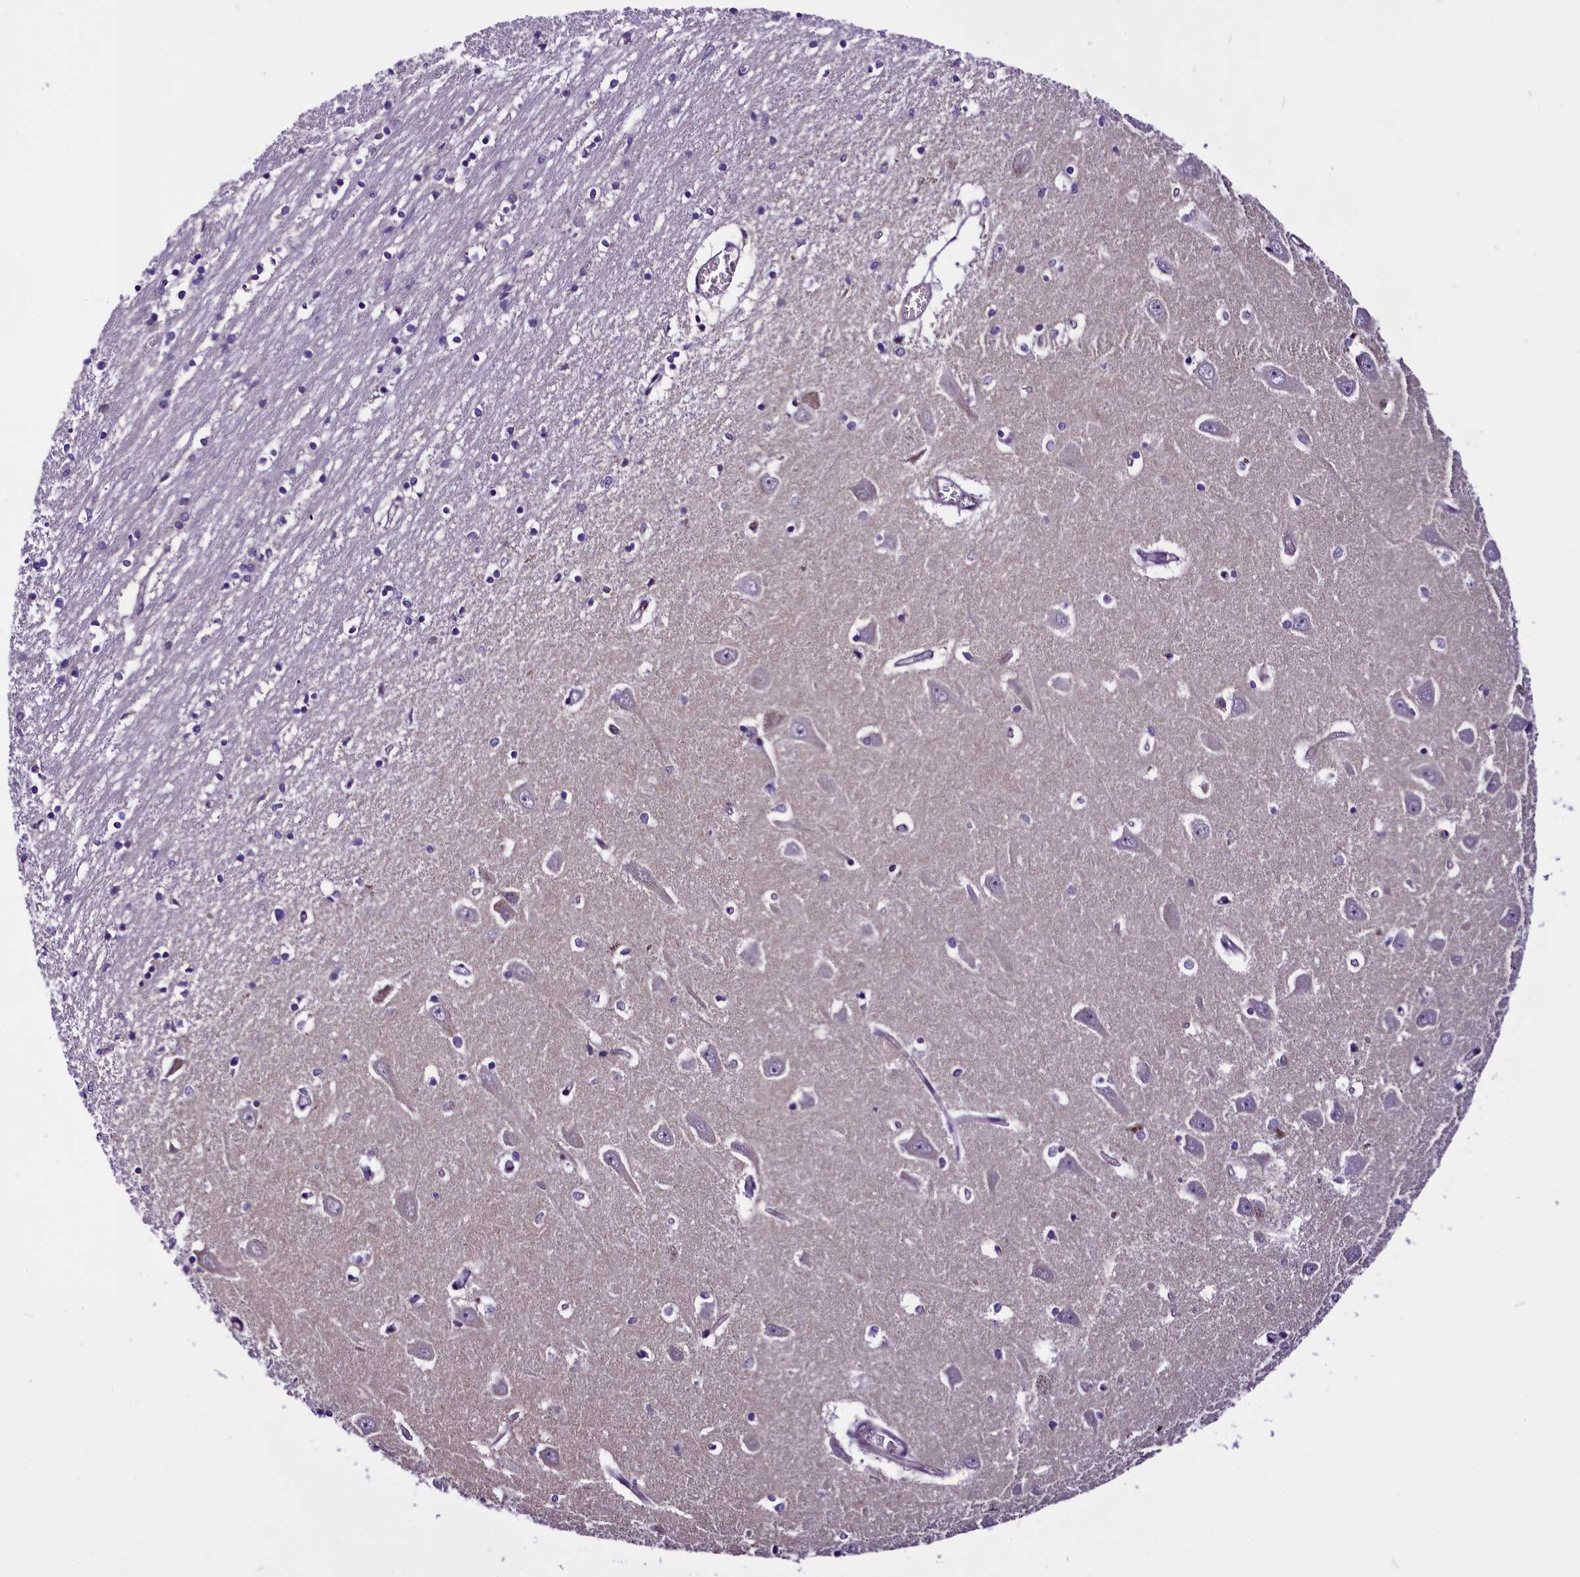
{"staining": {"intensity": "negative", "quantity": "none", "location": "none"}, "tissue": "hippocampus", "cell_type": "Glial cells", "image_type": "normal", "snomed": [{"axis": "morphology", "description": "Normal tissue, NOS"}, {"axis": "topography", "description": "Hippocampus"}], "caption": "Image shows no significant protein positivity in glial cells of normal hippocampus.", "gene": "C9orf40", "patient": {"sex": "male", "age": 70}}